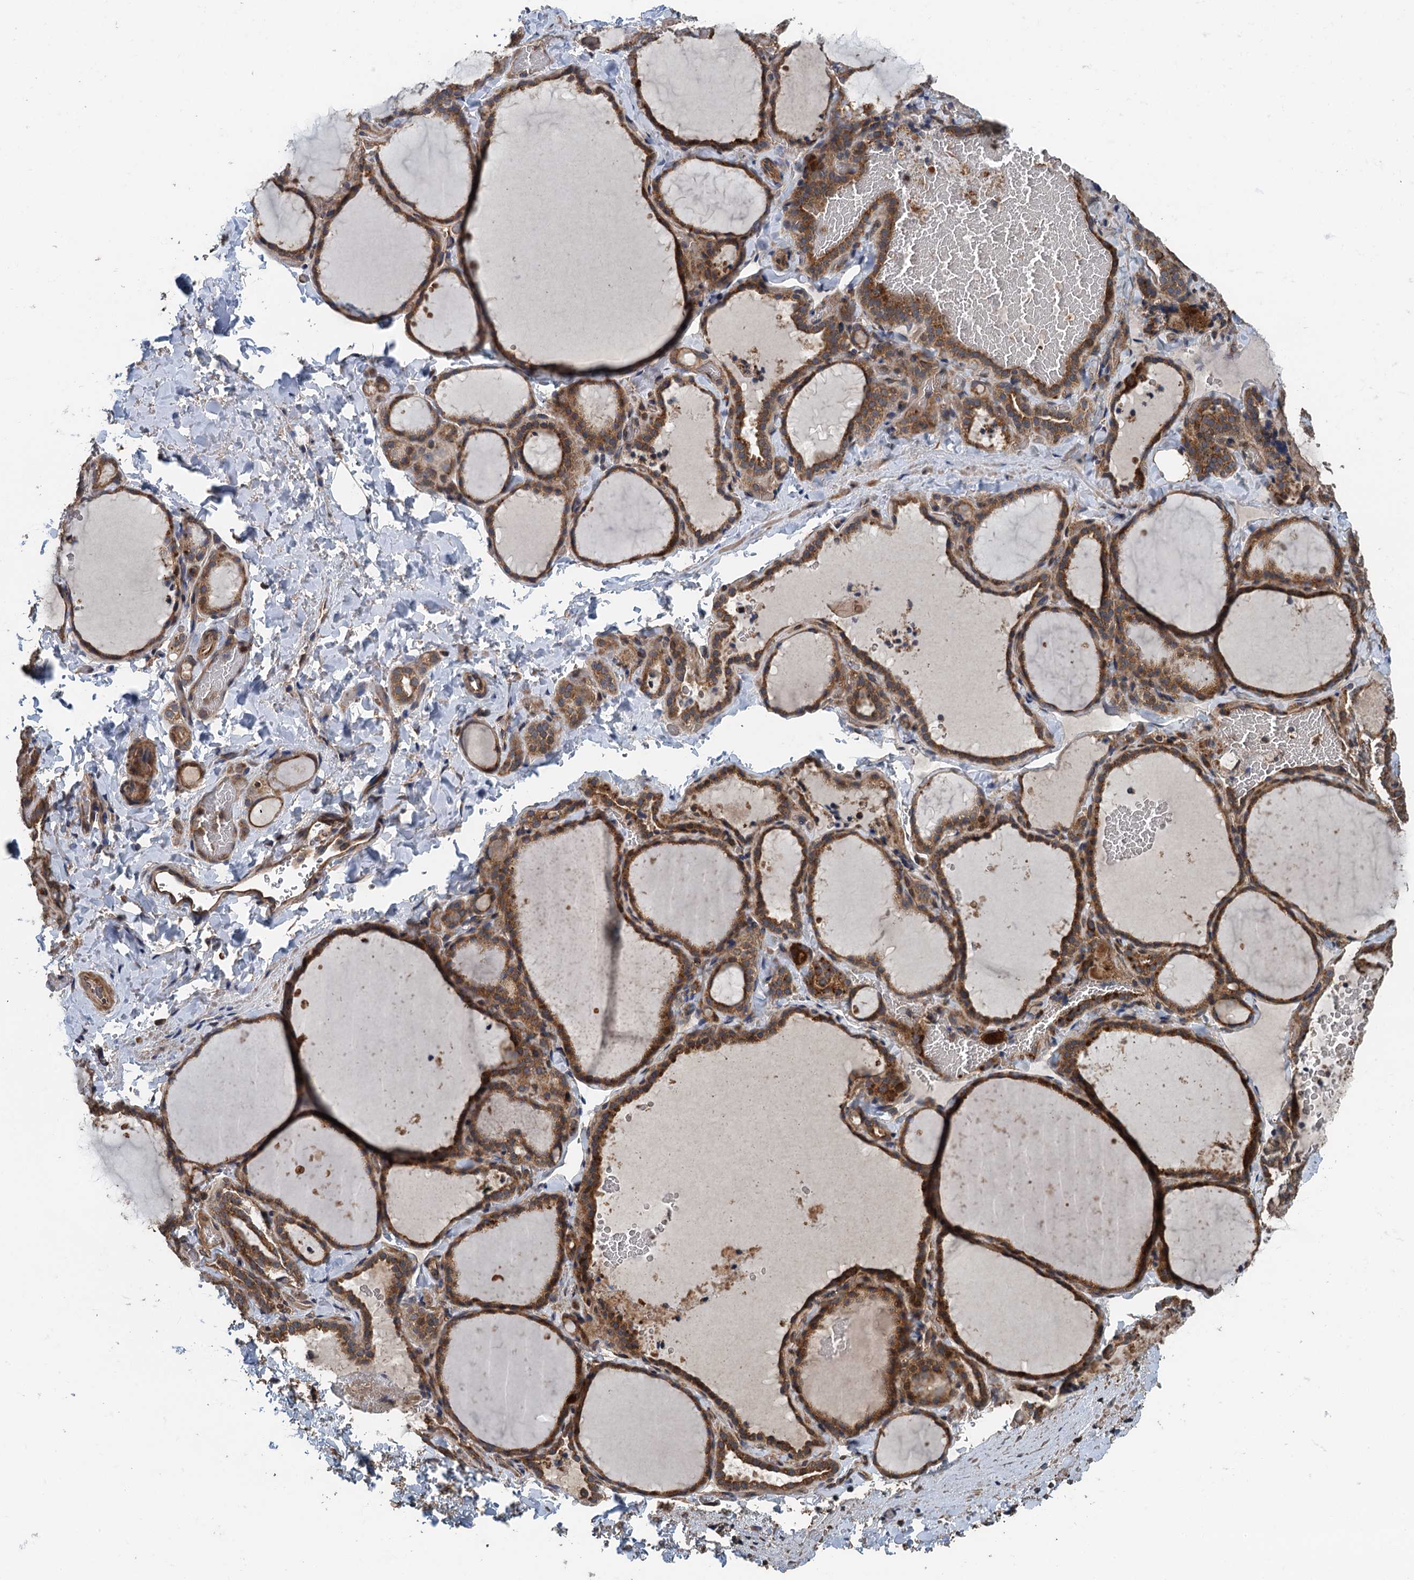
{"staining": {"intensity": "moderate", "quantity": ">75%", "location": "cytoplasmic/membranous"}, "tissue": "thyroid gland", "cell_type": "Glandular cells", "image_type": "normal", "snomed": [{"axis": "morphology", "description": "Normal tissue, NOS"}, {"axis": "topography", "description": "Thyroid gland"}], "caption": "IHC (DAB) staining of benign human thyroid gland shows moderate cytoplasmic/membranous protein staining in approximately >75% of glandular cells. The protein is stained brown, and the nuclei are stained in blue (DAB IHC with brightfield microscopy, high magnification).", "gene": "BORCS5", "patient": {"sex": "female", "age": 22}}